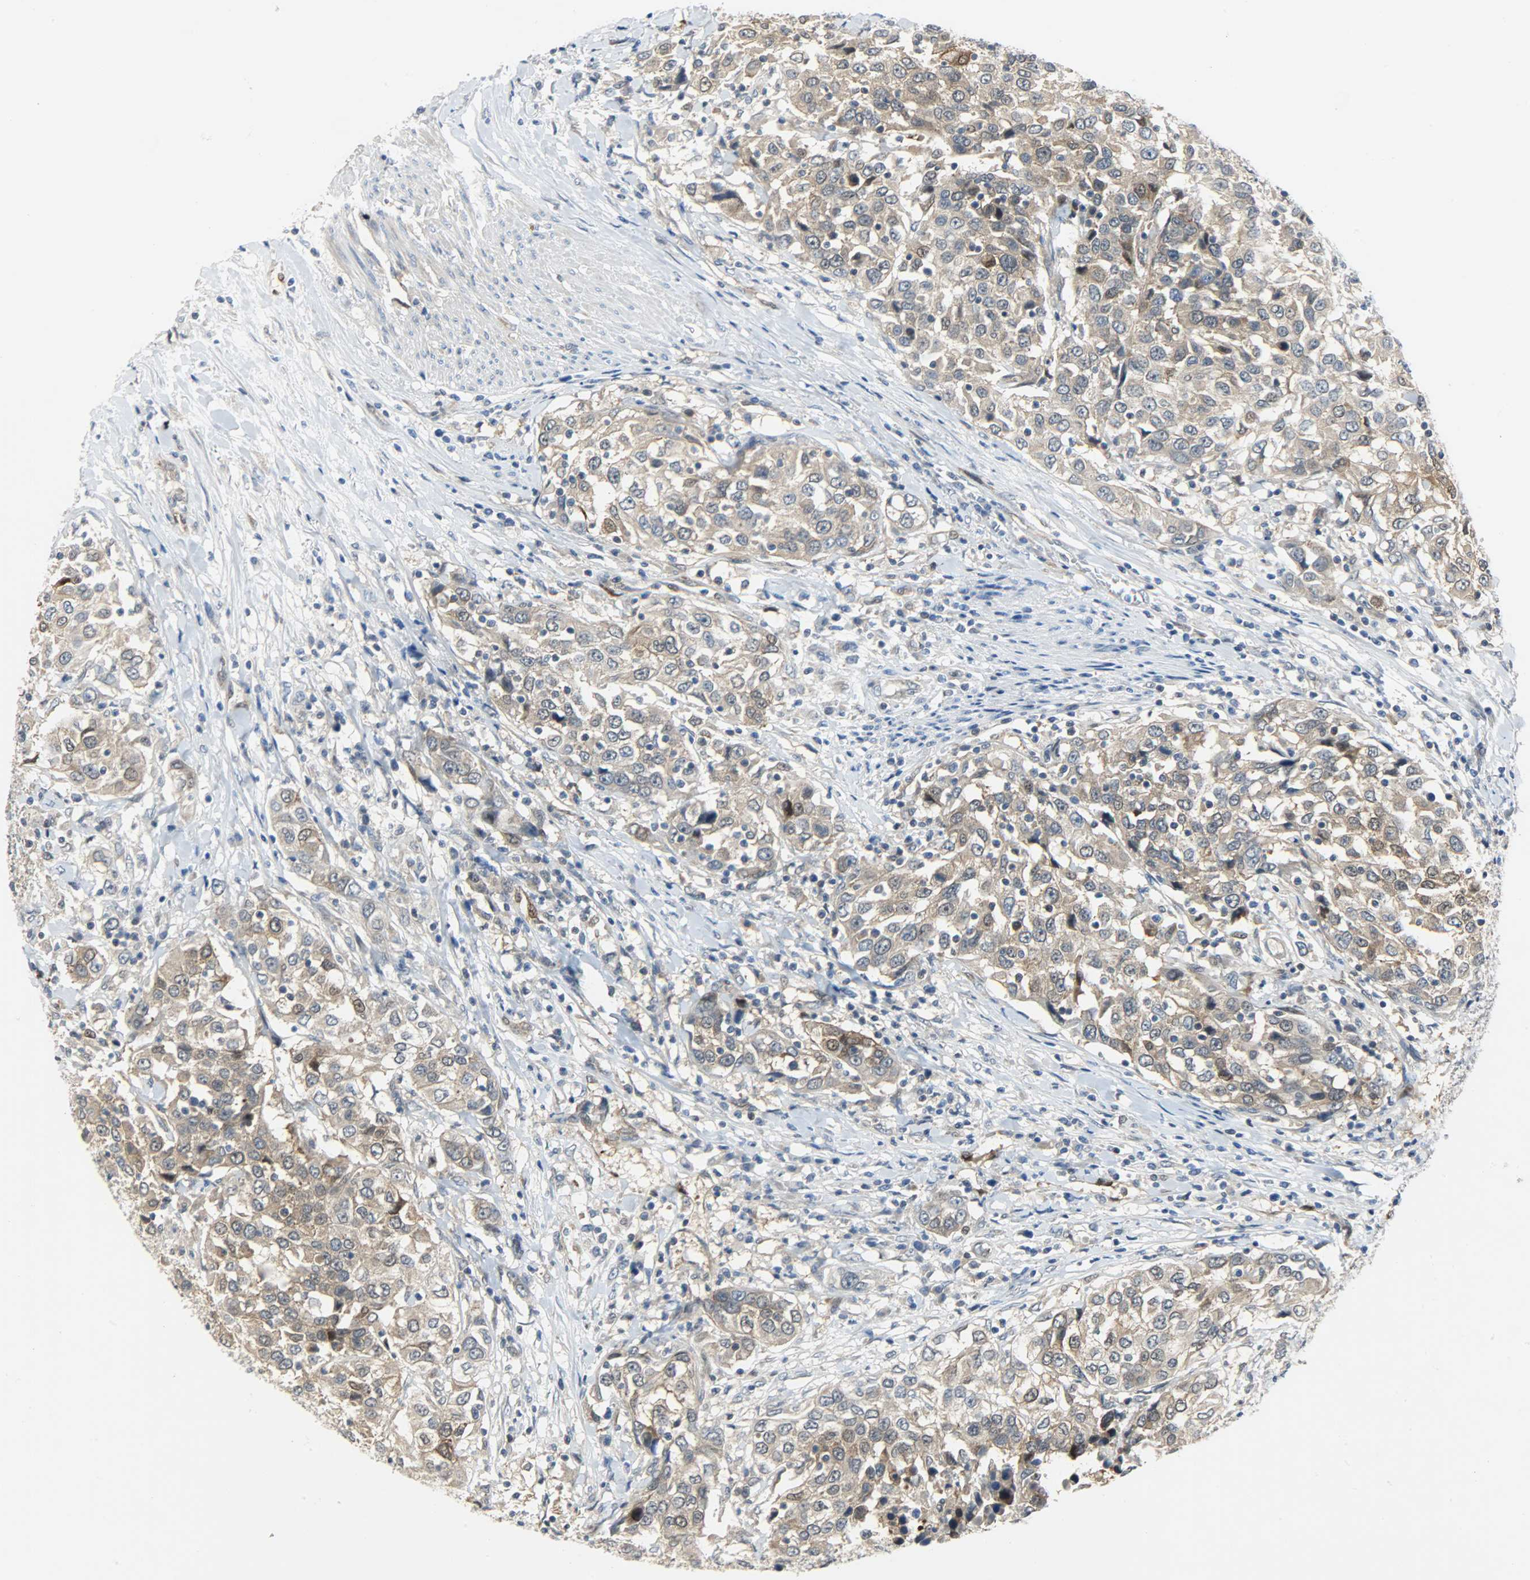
{"staining": {"intensity": "weak", "quantity": ">75%", "location": "cytoplasmic/membranous"}, "tissue": "urothelial cancer", "cell_type": "Tumor cells", "image_type": "cancer", "snomed": [{"axis": "morphology", "description": "Urothelial carcinoma, High grade"}, {"axis": "topography", "description": "Urinary bladder"}], "caption": "The histopathology image shows a brown stain indicating the presence of a protein in the cytoplasmic/membranous of tumor cells in urothelial cancer.", "gene": "EIF4EBP1", "patient": {"sex": "female", "age": 80}}